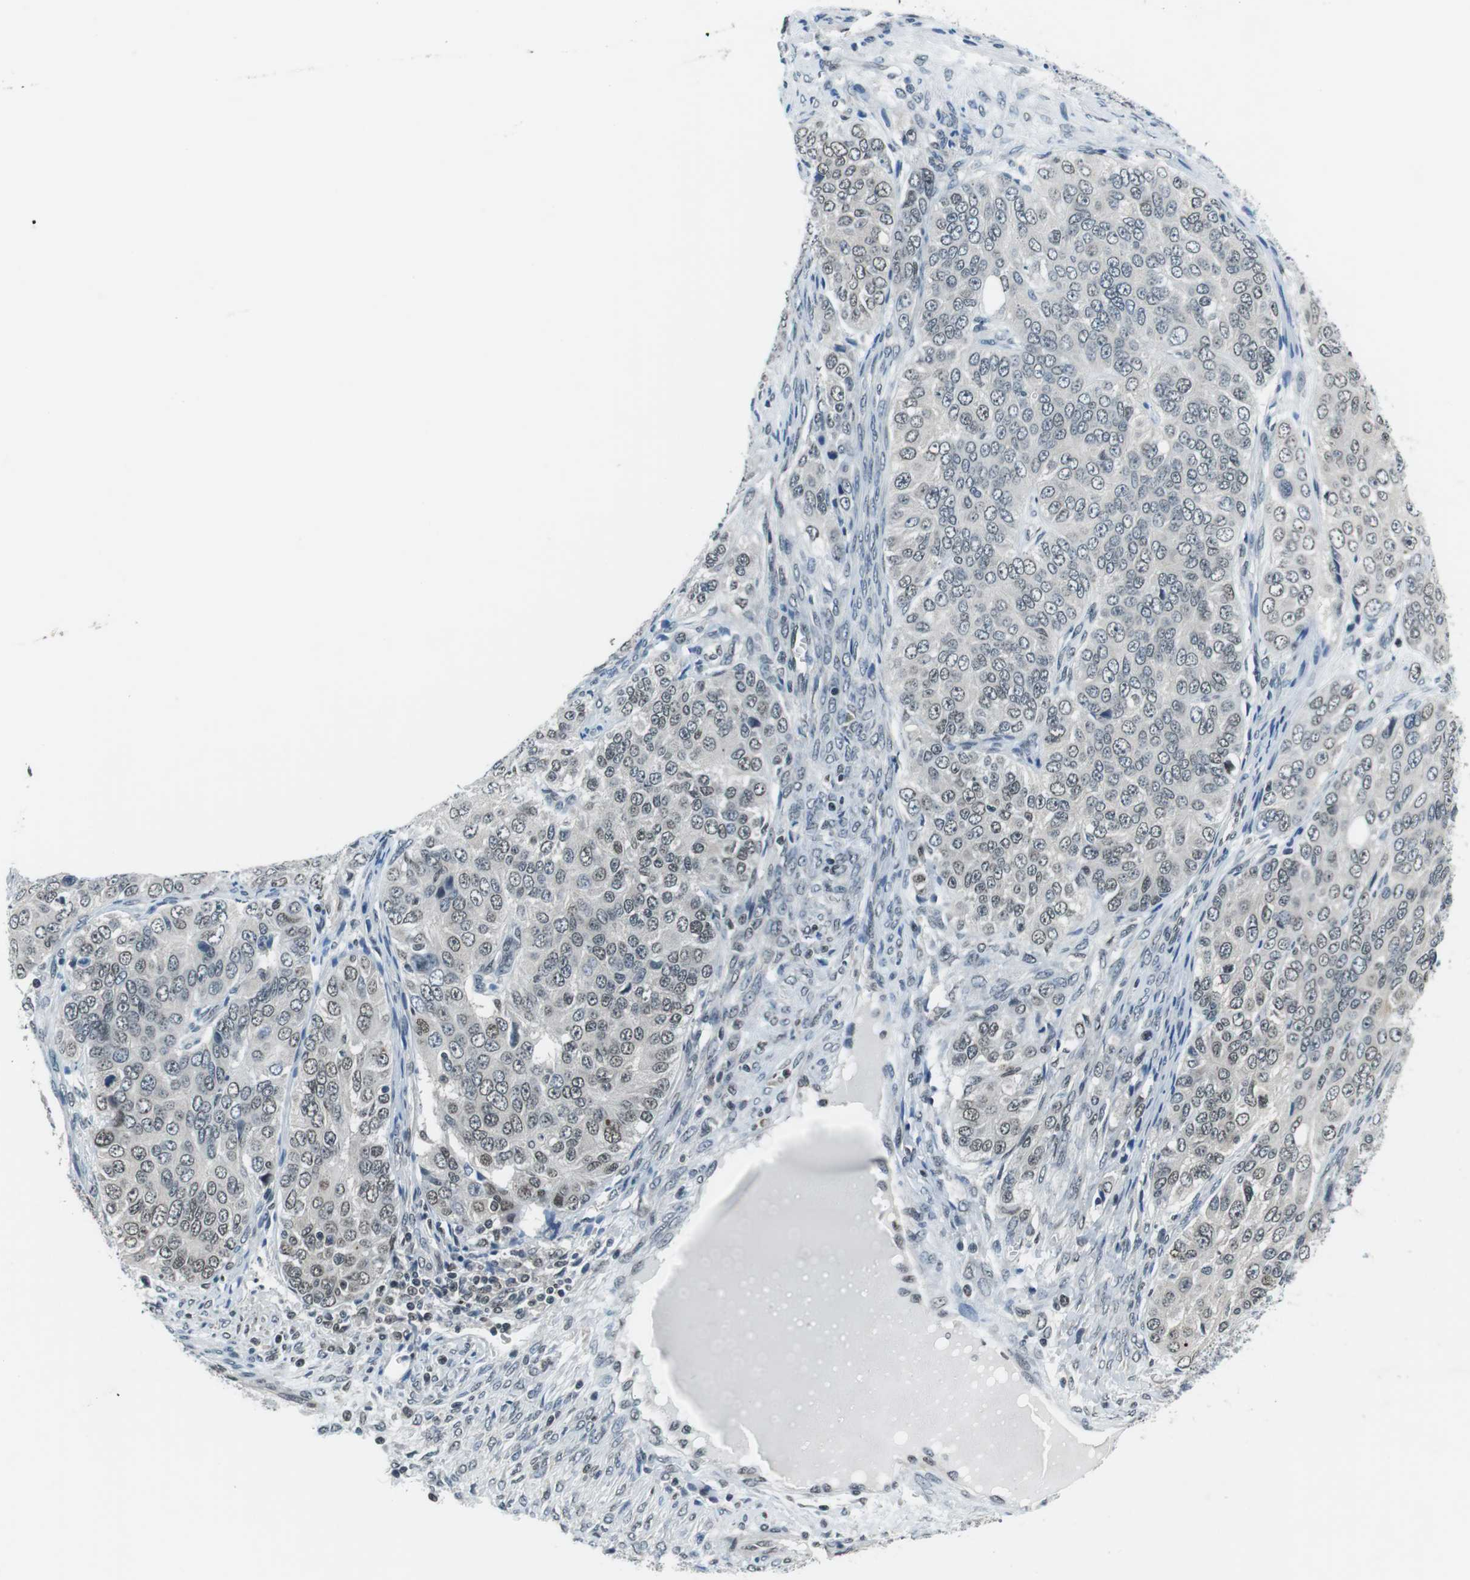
{"staining": {"intensity": "negative", "quantity": "none", "location": "none"}, "tissue": "ovarian cancer", "cell_type": "Tumor cells", "image_type": "cancer", "snomed": [{"axis": "morphology", "description": "Carcinoma, endometroid"}, {"axis": "topography", "description": "Ovary"}], "caption": "A high-resolution photomicrograph shows immunohistochemistry staining of ovarian endometroid carcinoma, which reveals no significant staining in tumor cells.", "gene": "NEK4", "patient": {"sex": "female", "age": 51}}